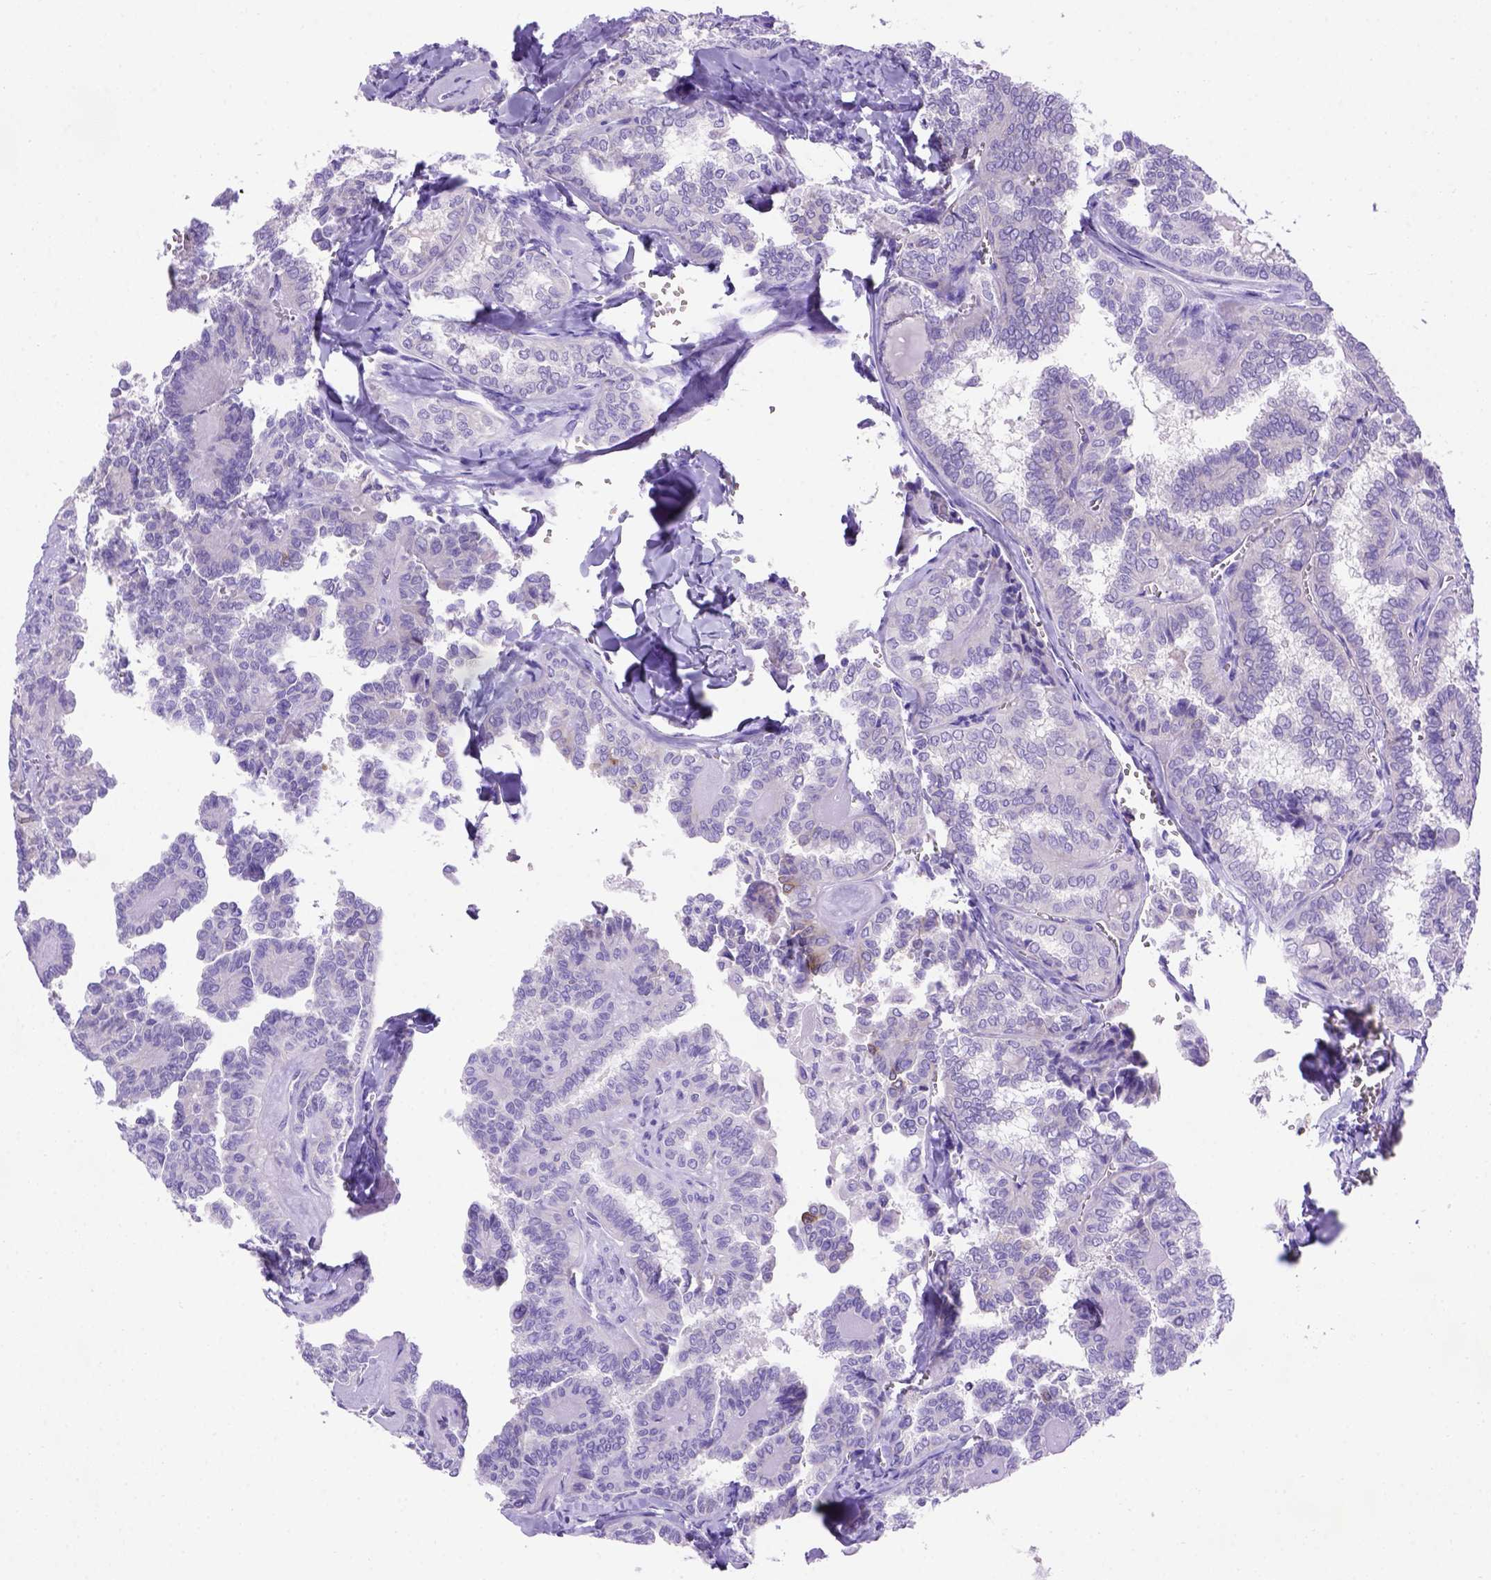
{"staining": {"intensity": "negative", "quantity": "none", "location": "none"}, "tissue": "thyroid cancer", "cell_type": "Tumor cells", "image_type": "cancer", "snomed": [{"axis": "morphology", "description": "Papillary adenocarcinoma, NOS"}, {"axis": "topography", "description": "Thyroid gland"}], "caption": "Tumor cells are negative for brown protein staining in thyroid cancer.", "gene": "PTGES", "patient": {"sex": "female", "age": 41}}